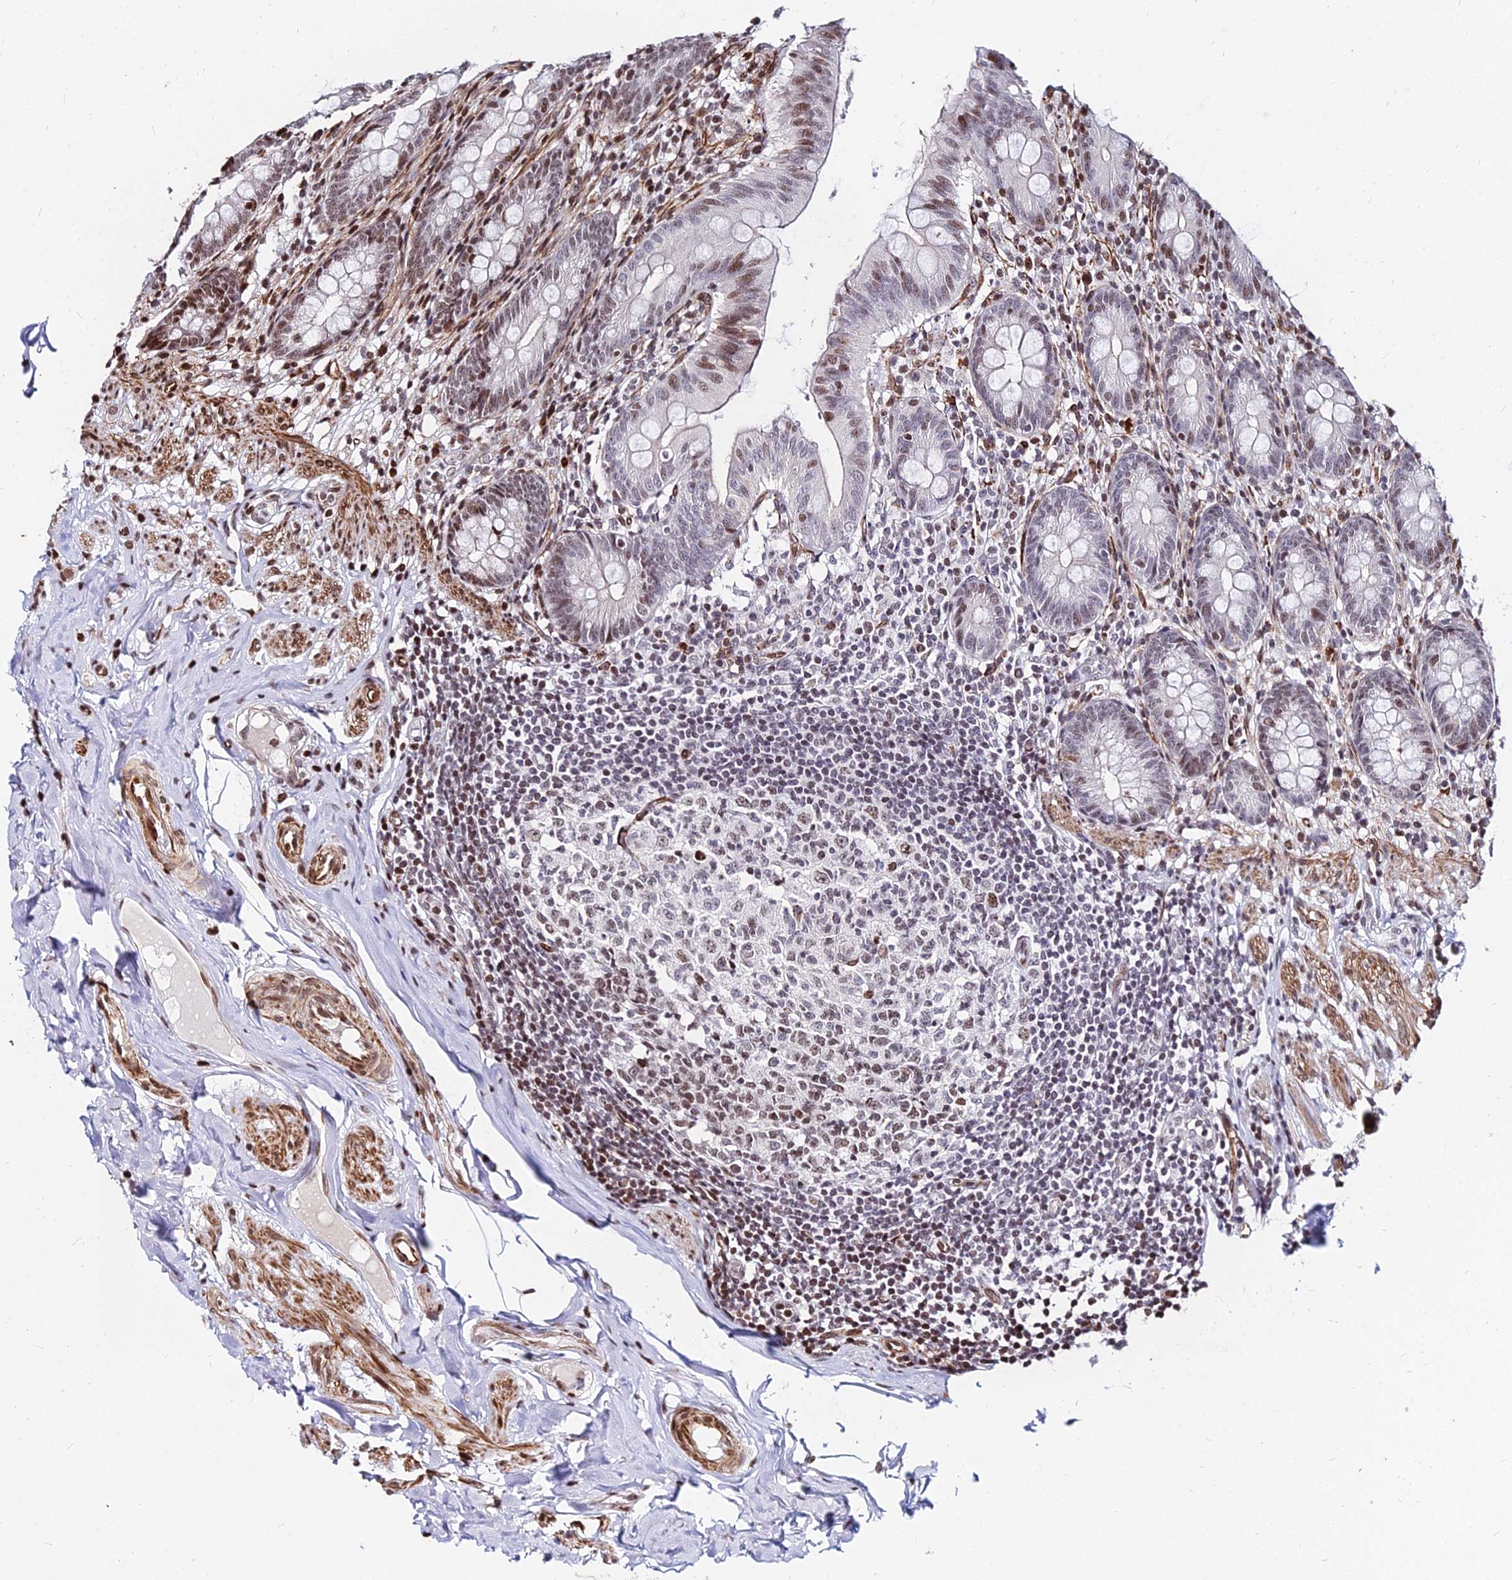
{"staining": {"intensity": "moderate", "quantity": ">75%", "location": "nuclear"}, "tissue": "appendix", "cell_type": "Glandular cells", "image_type": "normal", "snomed": [{"axis": "morphology", "description": "Normal tissue, NOS"}, {"axis": "topography", "description": "Appendix"}], "caption": "Brown immunohistochemical staining in normal appendix displays moderate nuclear expression in approximately >75% of glandular cells.", "gene": "NYAP2", "patient": {"sex": "male", "age": 55}}